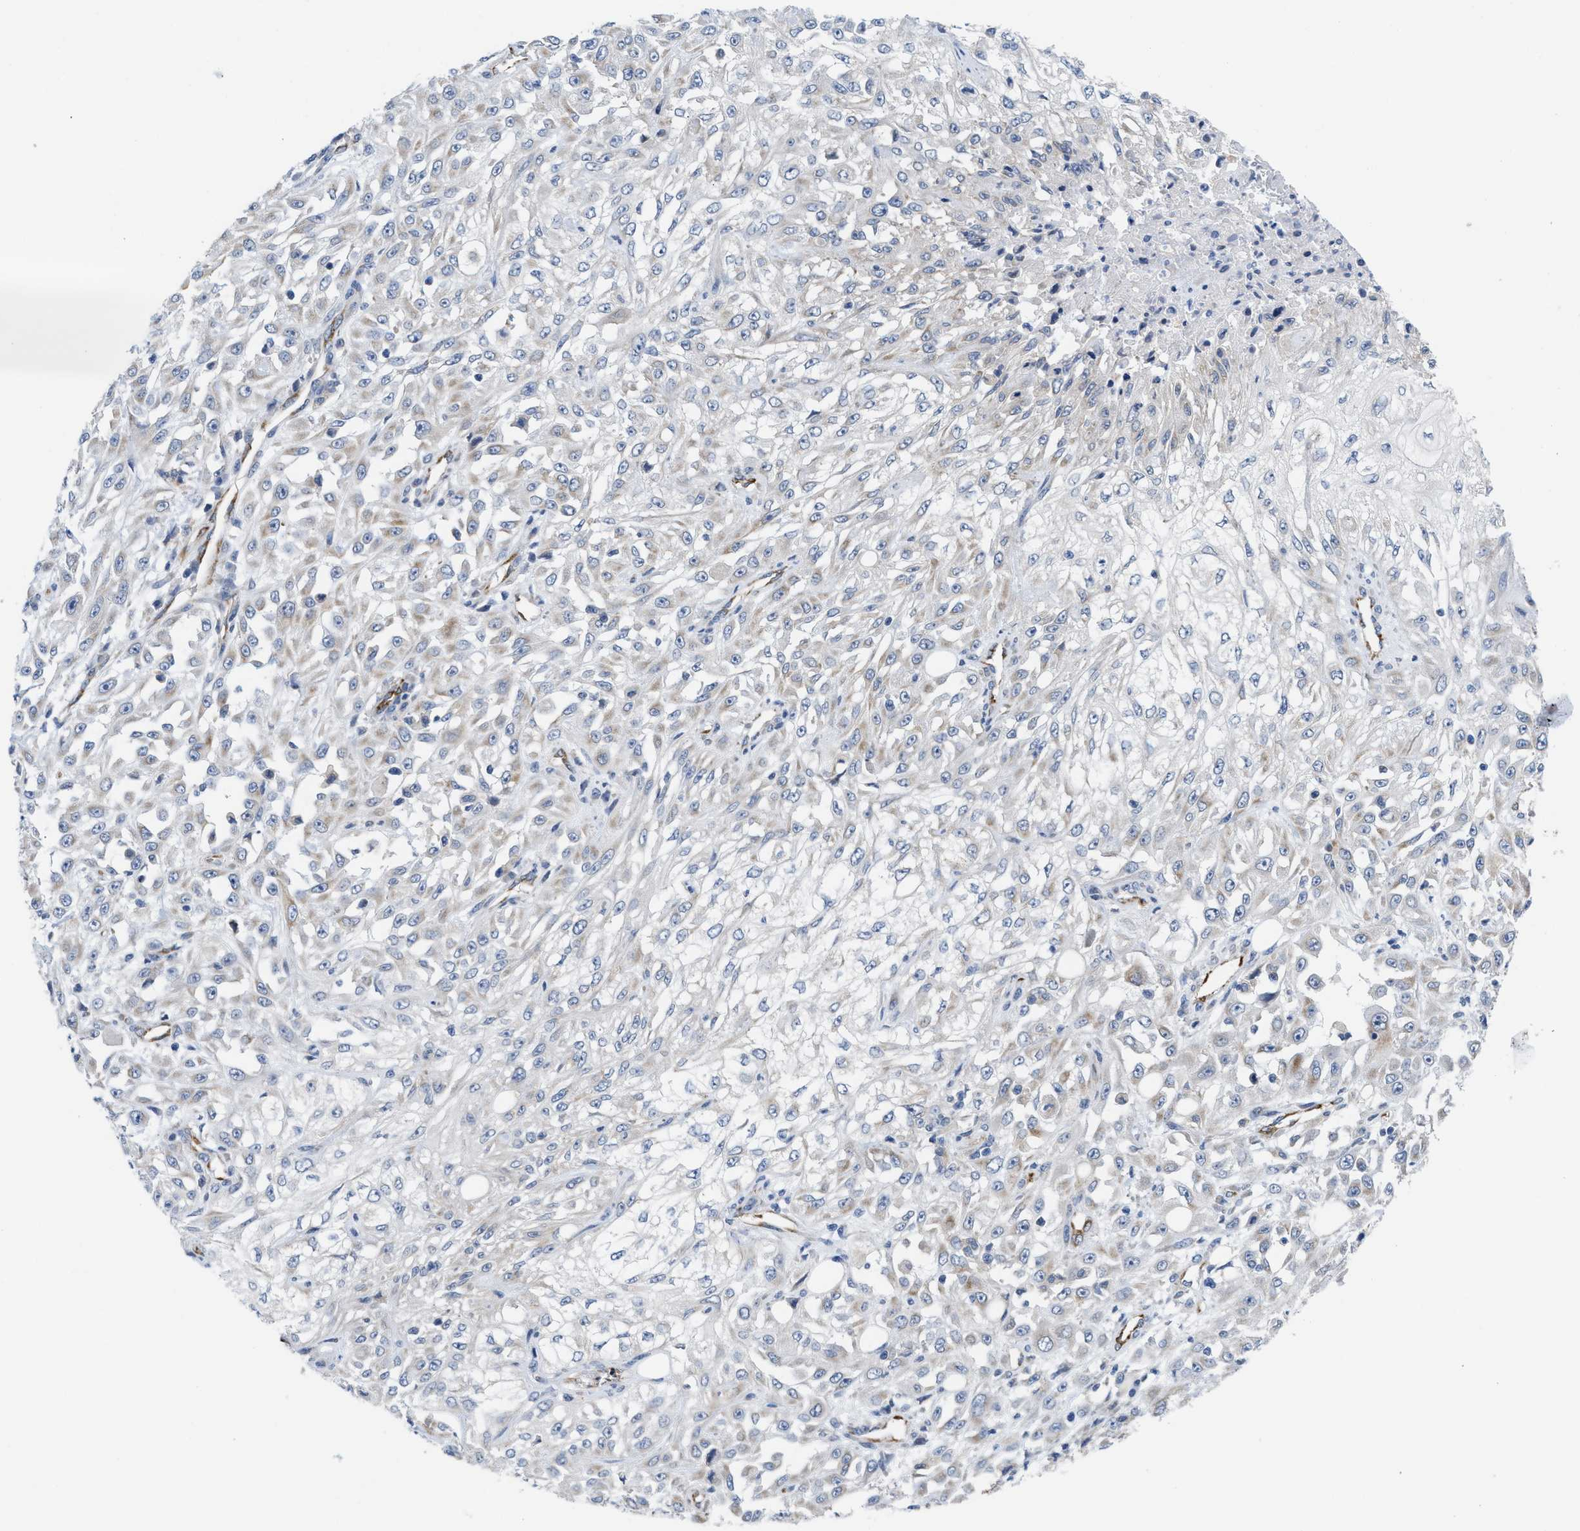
{"staining": {"intensity": "weak", "quantity": "<25%", "location": "cytoplasmic/membranous"}, "tissue": "skin cancer", "cell_type": "Tumor cells", "image_type": "cancer", "snomed": [{"axis": "morphology", "description": "Squamous cell carcinoma, NOS"}, {"axis": "morphology", "description": "Squamous cell carcinoma, metastatic, NOS"}, {"axis": "topography", "description": "Skin"}, {"axis": "topography", "description": "Lymph node"}], "caption": "IHC image of skin cancer (metastatic squamous cell carcinoma) stained for a protein (brown), which exhibits no staining in tumor cells.", "gene": "EOGT", "patient": {"sex": "male", "age": 75}}